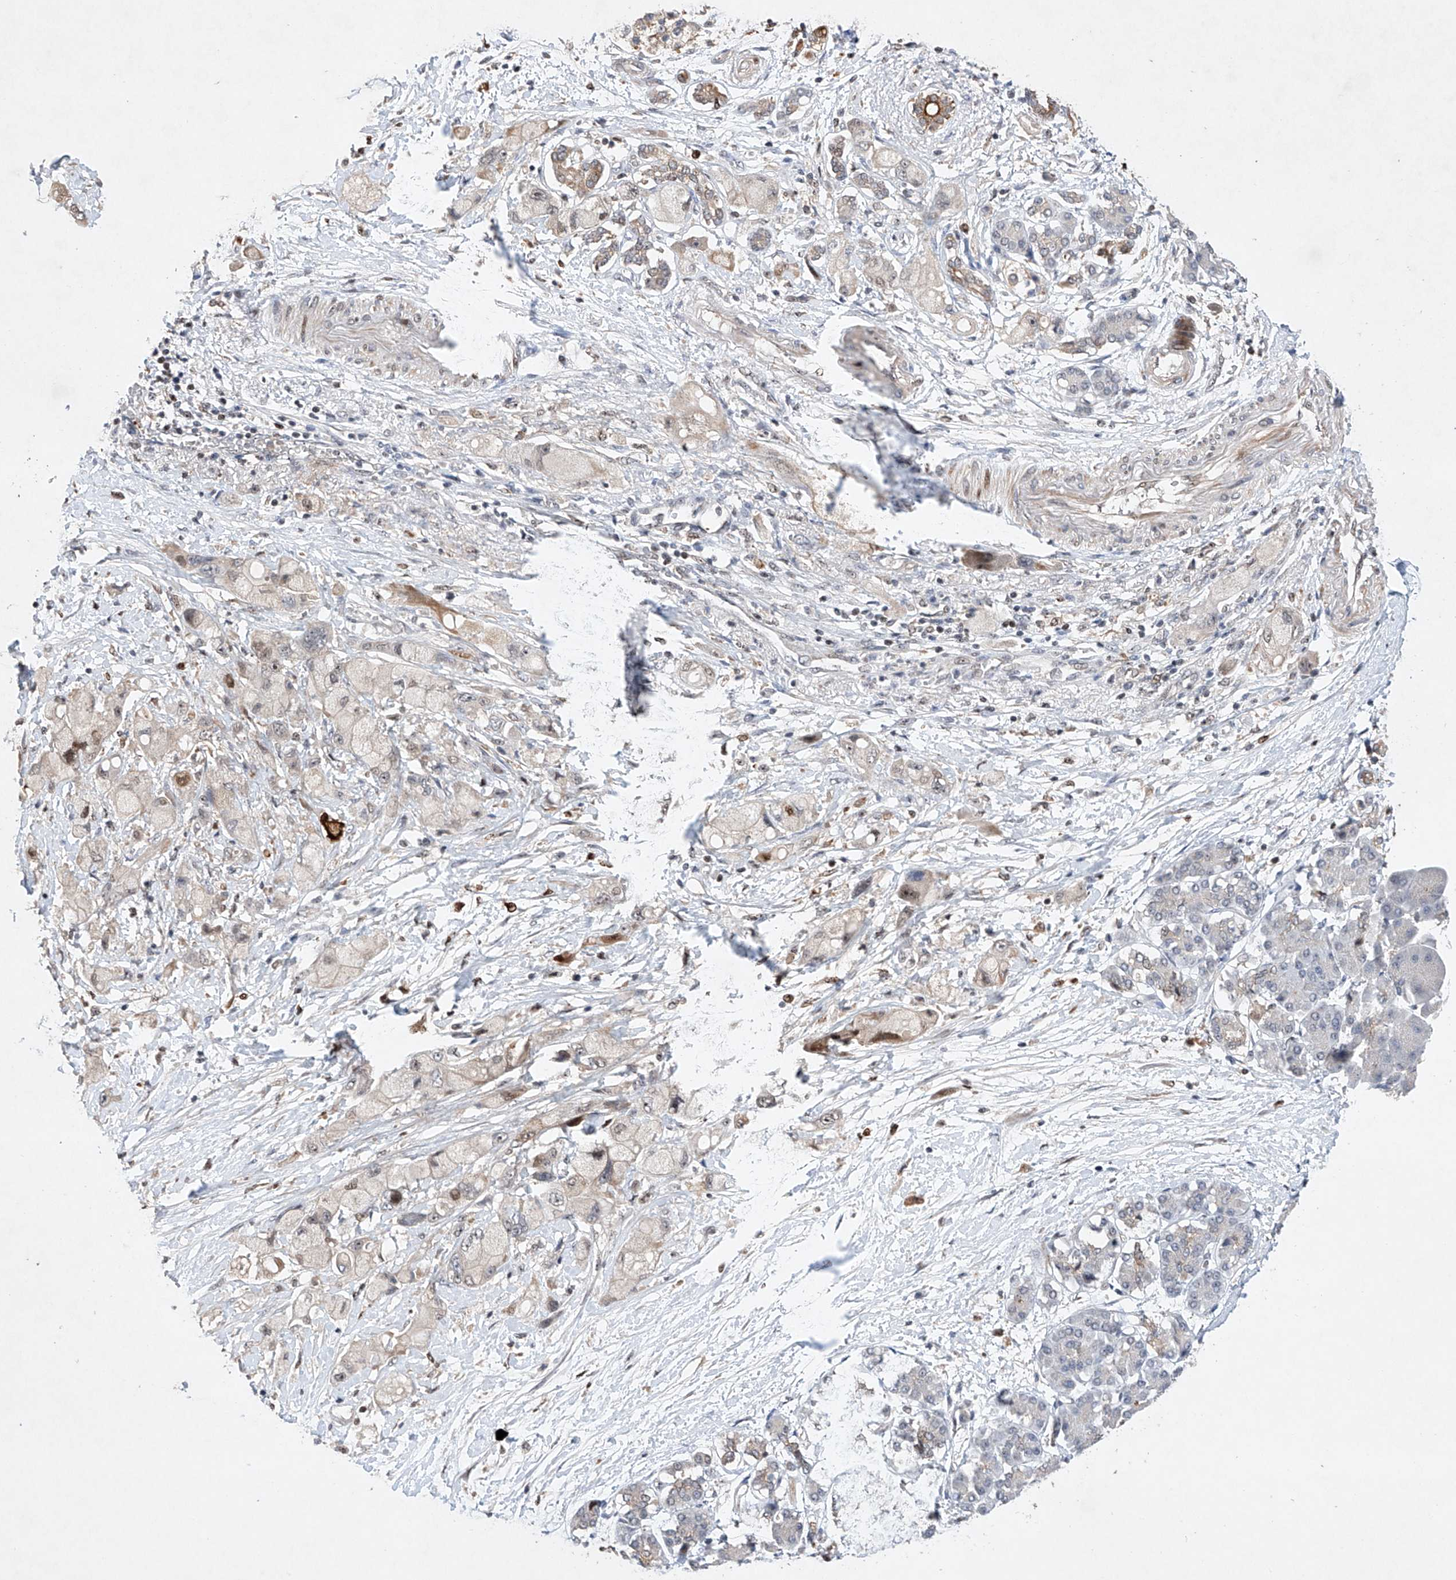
{"staining": {"intensity": "negative", "quantity": "none", "location": "none"}, "tissue": "pancreatic cancer", "cell_type": "Tumor cells", "image_type": "cancer", "snomed": [{"axis": "morphology", "description": "Normal tissue, NOS"}, {"axis": "morphology", "description": "Adenocarcinoma, NOS"}, {"axis": "topography", "description": "Pancreas"}], "caption": "Immunohistochemistry histopathology image of neoplastic tissue: pancreatic adenocarcinoma stained with DAB exhibits no significant protein expression in tumor cells.", "gene": "AFG1L", "patient": {"sex": "female", "age": 68}}